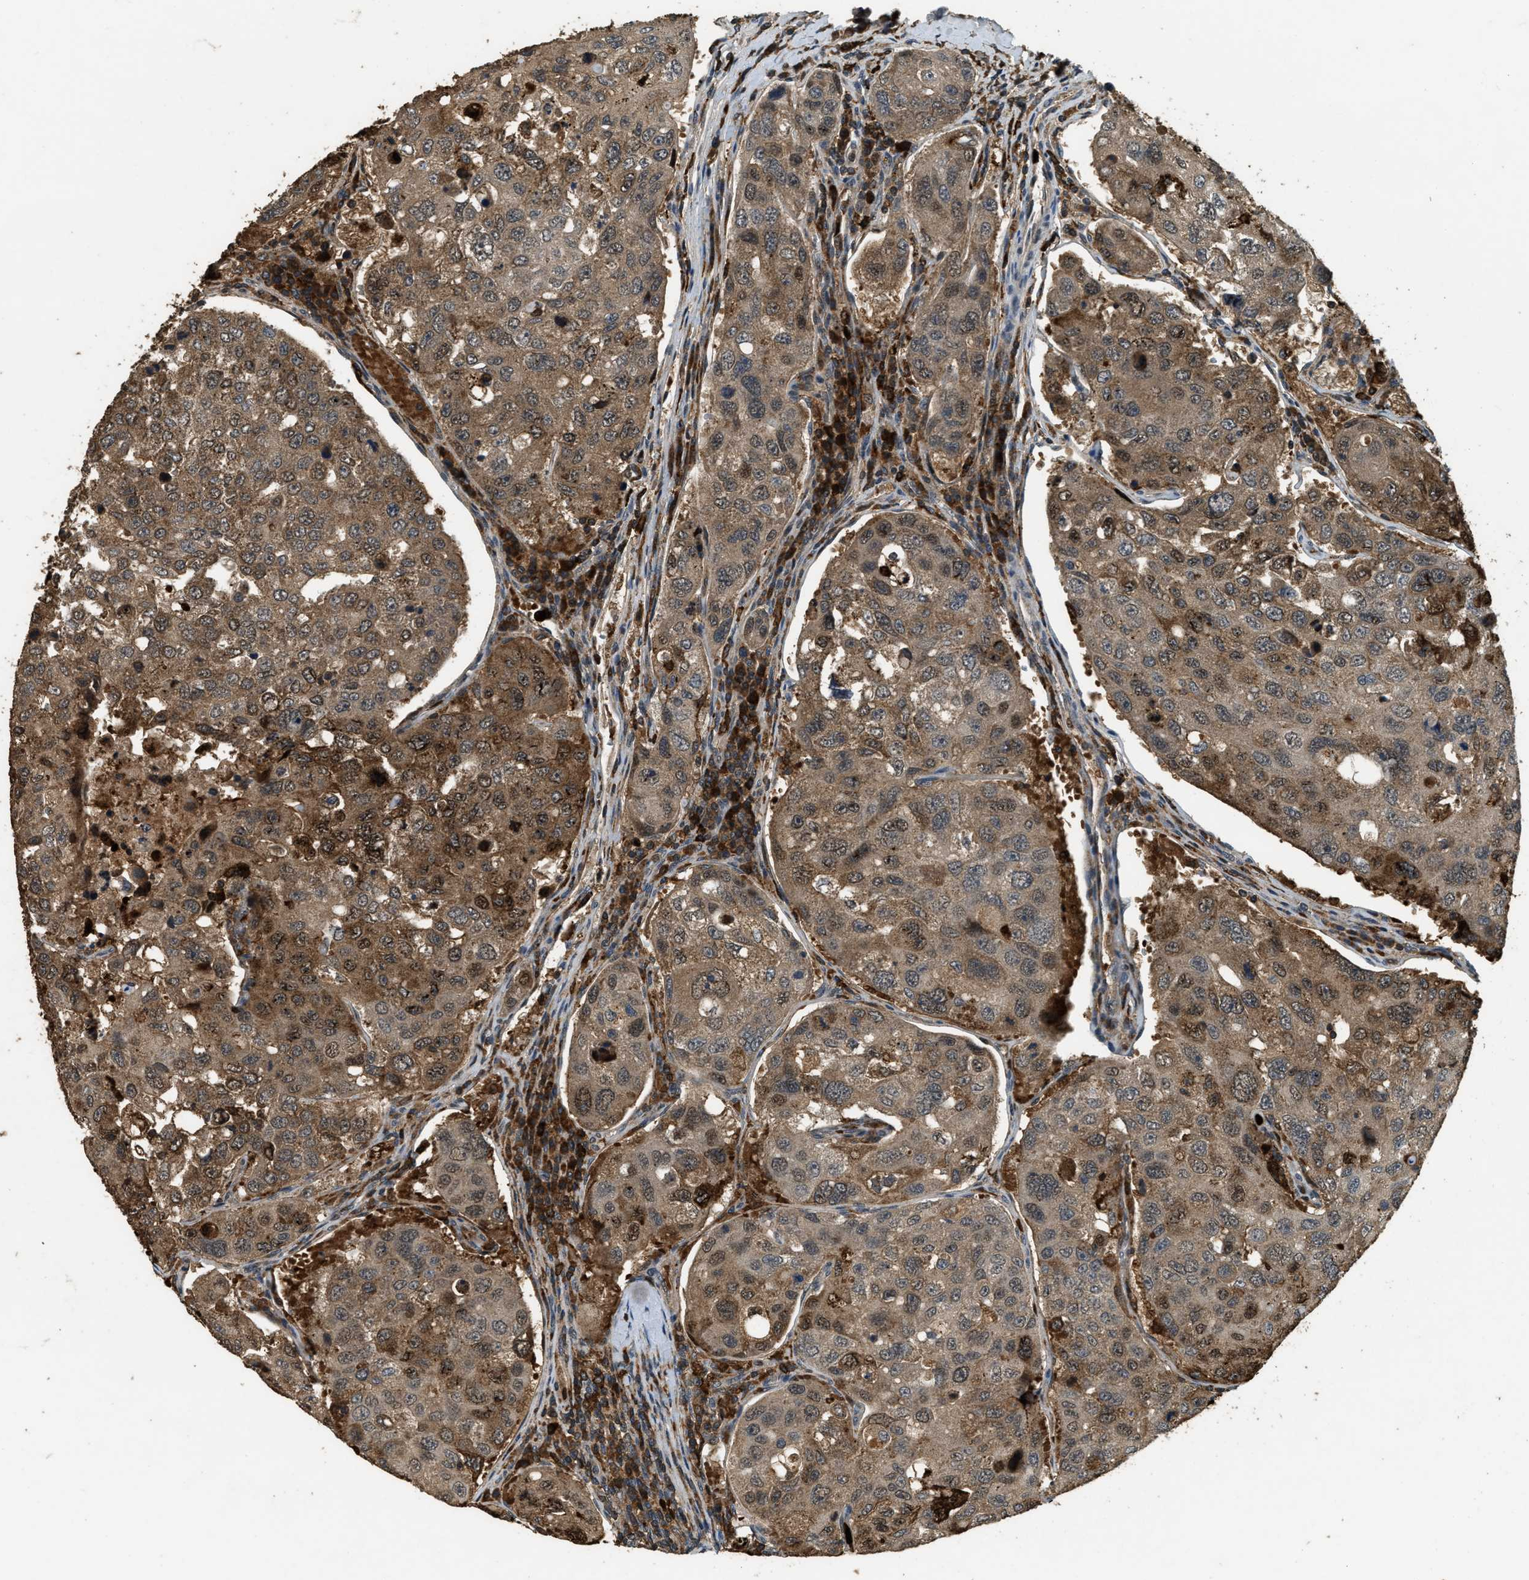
{"staining": {"intensity": "moderate", "quantity": ">75%", "location": "cytoplasmic/membranous"}, "tissue": "urothelial cancer", "cell_type": "Tumor cells", "image_type": "cancer", "snomed": [{"axis": "morphology", "description": "Urothelial carcinoma, High grade"}, {"axis": "topography", "description": "Lymph node"}, {"axis": "topography", "description": "Urinary bladder"}], "caption": "Tumor cells demonstrate moderate cytoplasmic/membranous staining in about >75% of cells in high-grade urothelial carcinoma.", "gene": "RNF141", "patient": {"sex": "male", "age": 51}}